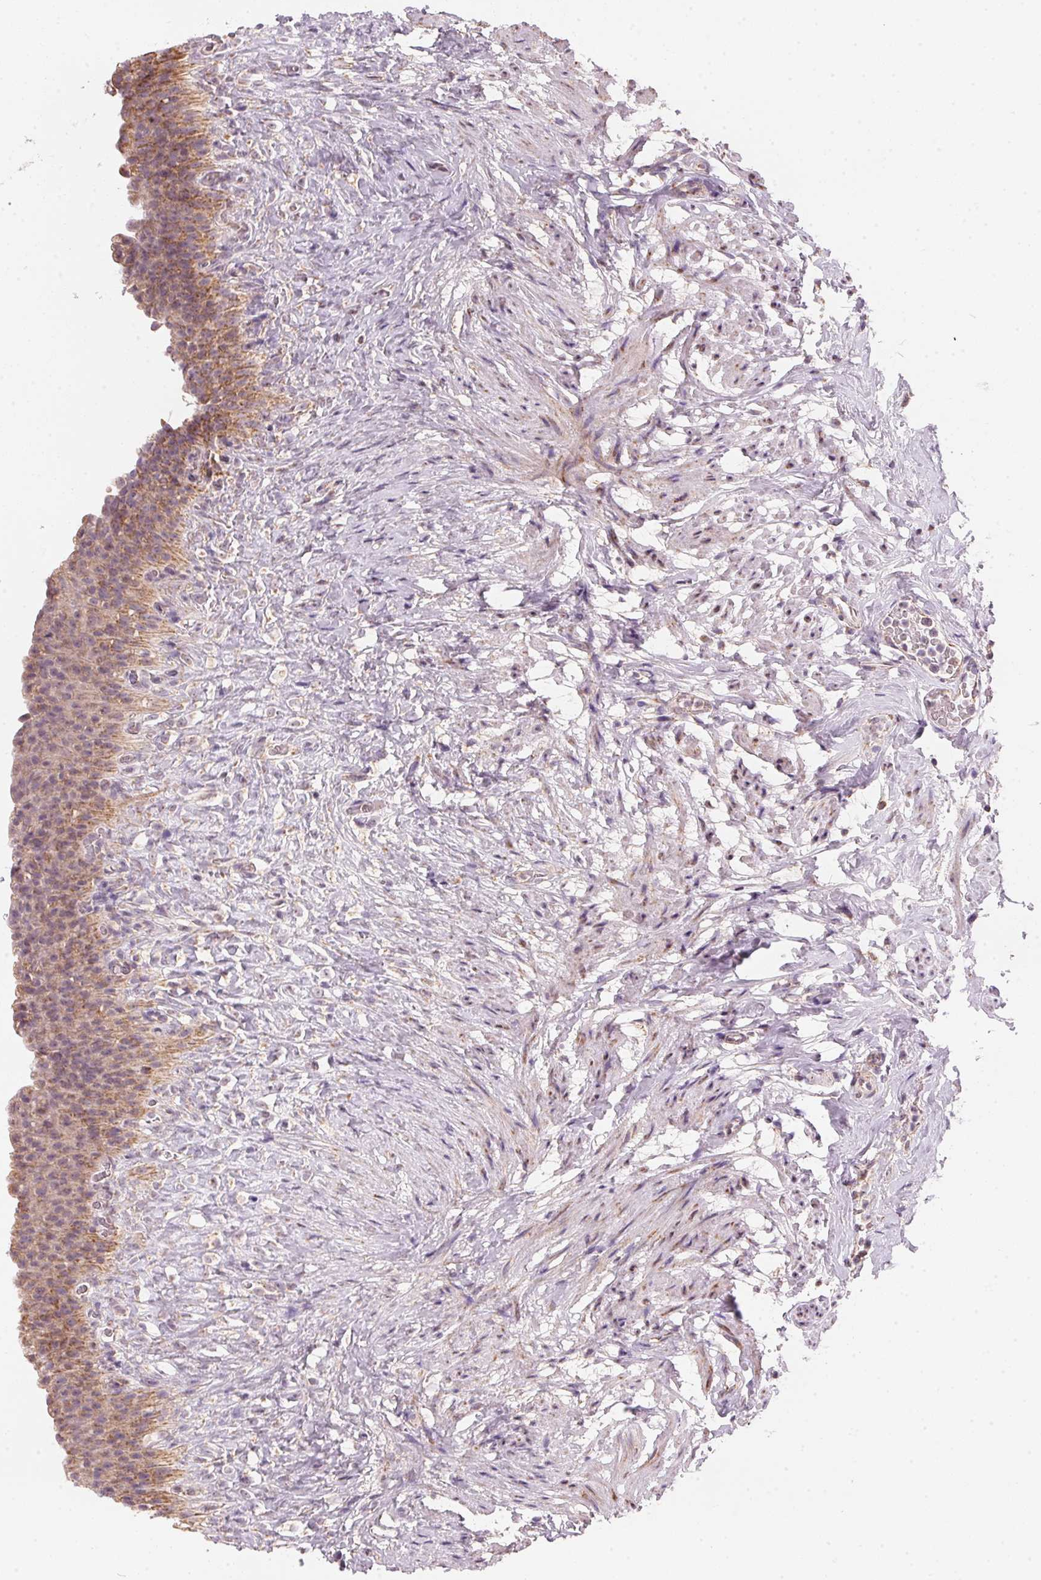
{"staining": {"intensity": "moderate", "quantity": "25%-75%", "location": "cytoplasmic/membranous"}, "tissue": "urinary bladder", "cell_type": "Urothelial cells", "image_type": "normal", "snomed": [{"axis": "morphology", "description": "Normal tissue, NOS"}, {"axis": "topography", "description": "Urinary bladder"}, {"axis": "topography", "description": "Prostate"}], "caption": "This micrograph shows IHC staining of normal urinary bladder, with medium moderate cytoplasmic/membranous staining in approximately 25%-75% of urothelial cells.", "gene": "COQ7", "patient": {"sex": "male", "age": 76}}